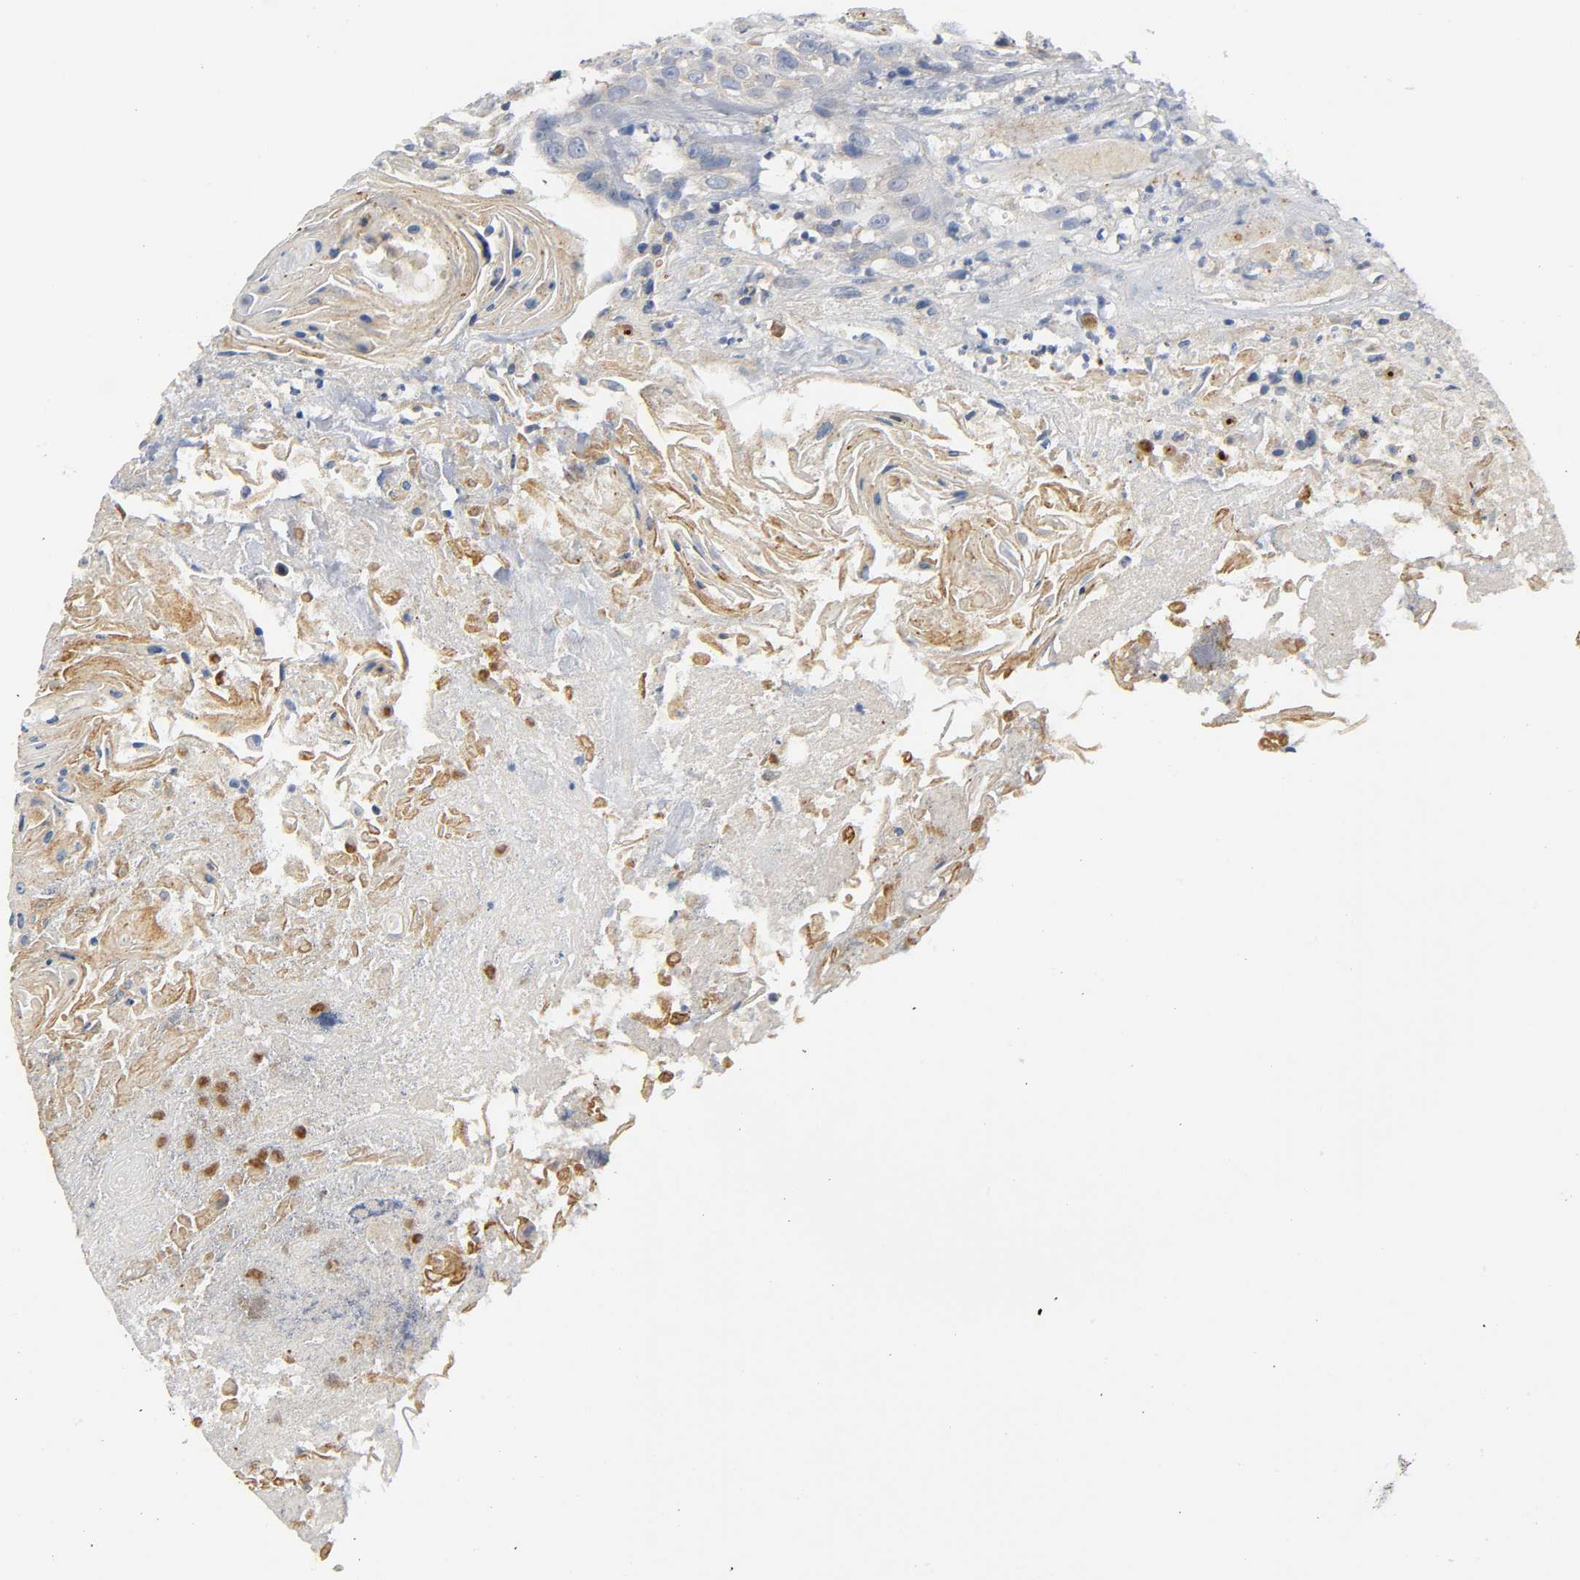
{"staining": {"intensity": "weak", "quantity": "25%-75%", "location": "cytoplasmic/membranous"}, "tissue": "head and neck cancer", "cell_type": "Tumor cells", "image_type": "cancer", "snomed": [{"axis": "morphology", "description": "Squamous cell carcinoma, NOS"}, {"axis": "topography", "description": "Head-Neck"}], "caption": "Protein expression by immunohistochemistry displays weak cytoplasmic/membranous expression in about 25%-75% of tumor cells in head and neck squamous cell carcinoma. The staining was performed using DAB (3,3'-diaminobenzidine), with brown indicating positive protein expression. Nuclei are stained blue with hematoxylin.", "gene": "HDAC6", "patient": {"sex": "female", "age": 84}}